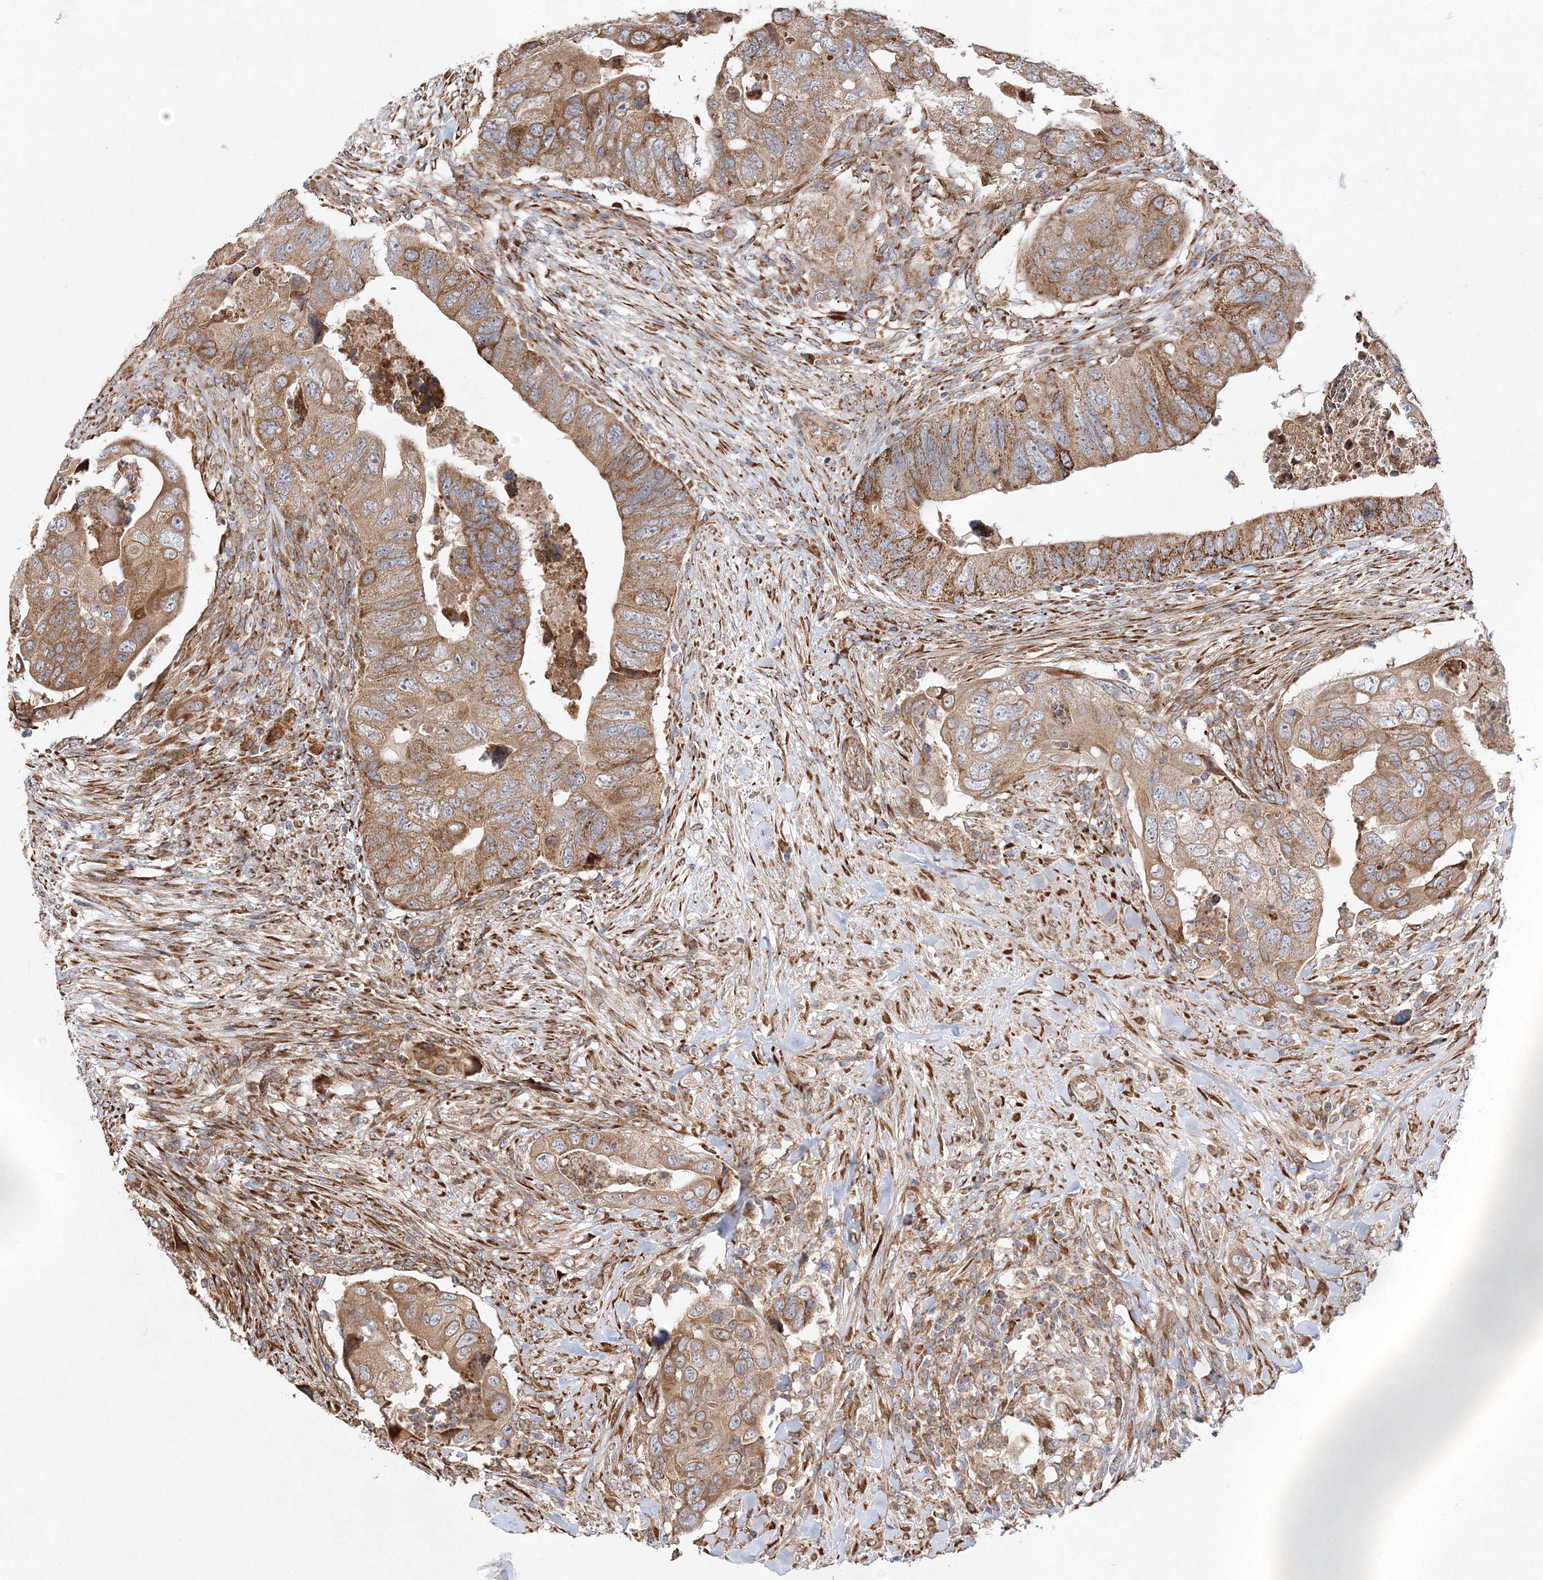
{"staining": {"intensity": "moderate", "quantity": ">75%", "location": "cytoplasmic/membranous"}, "tissue": "colorectal cancer", "cell_type": "Tumor cells", "image_type": "cancer", "snomed": [{"axis": "morphology", "description": "Adenocarcinoma, NOS"}, {"axis": "topography", "description": "Rectum"}], "caption": "A histopathology image showing moderate cytoplasmic/membranous staining in about >75% of tumor cells in adenocarcinoma (colorectal), as visualized by brown immunohistochemical staining.", "gene": "ZFYVE16", "patient": {"sex": "male", "age": 63}}